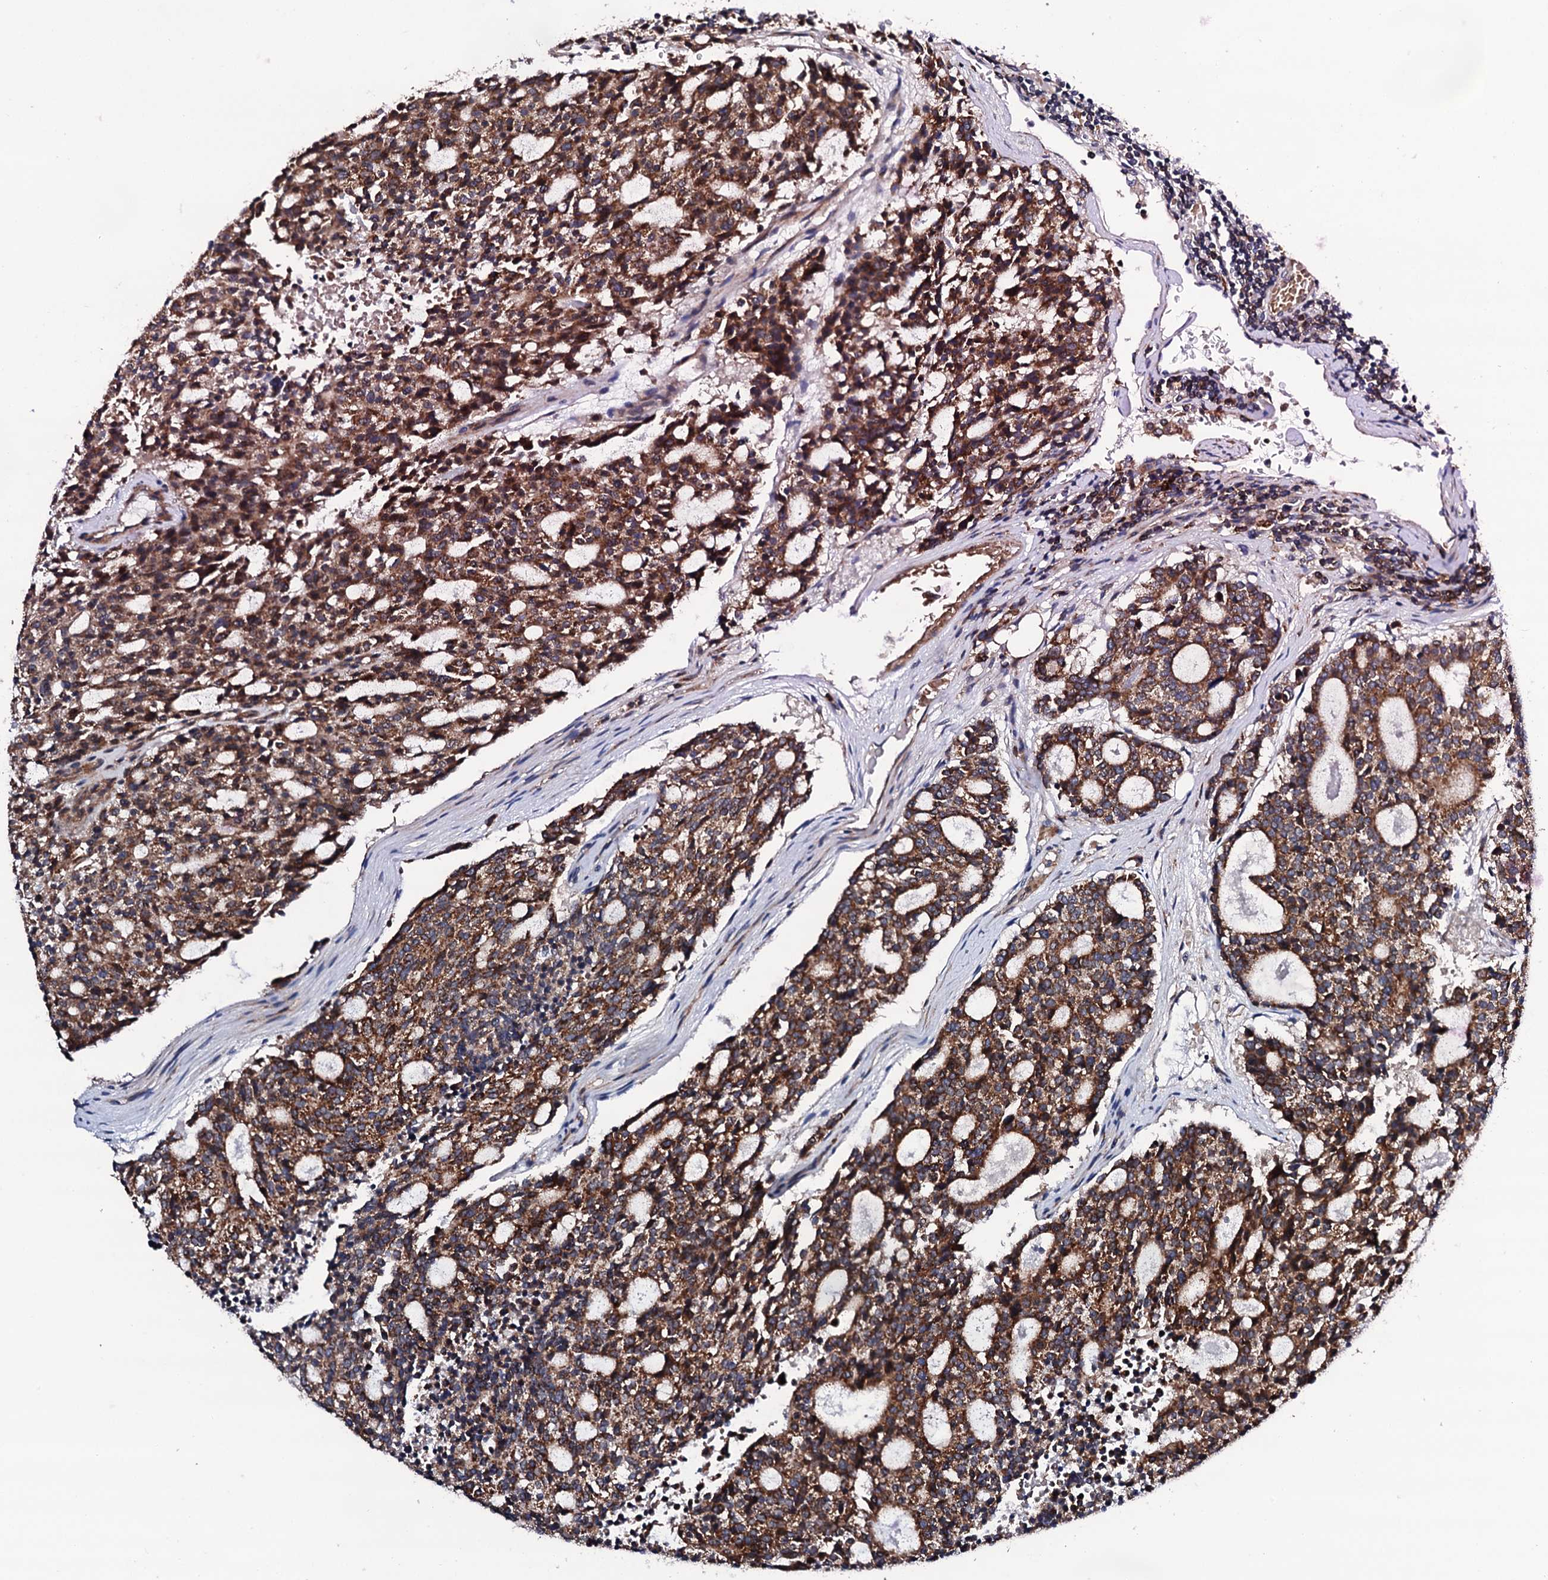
{"staining": {"intensity": "strong", "quantity": ">75%", "location": "cytoplasmic/membranous"}, "tissue": "carcinoid", "cell_type": "Tumor cells", "image_type": "cancer", "snomed": [{"axis": "morphology", "description": "Carcinoid, malignant, NOS"}, {"axis": "topography", "description": "Pancreas"}], "caption": "Protein analysis of carcinoid tissue demonstrates strong cytoplasmic/membranous staining in approximately >75% of tumor cells. (DAB IHC, brown staining for protein, blue staining for nuclei).", "gene": "COG4", "patient": {"sex": "female", "age": 54}}